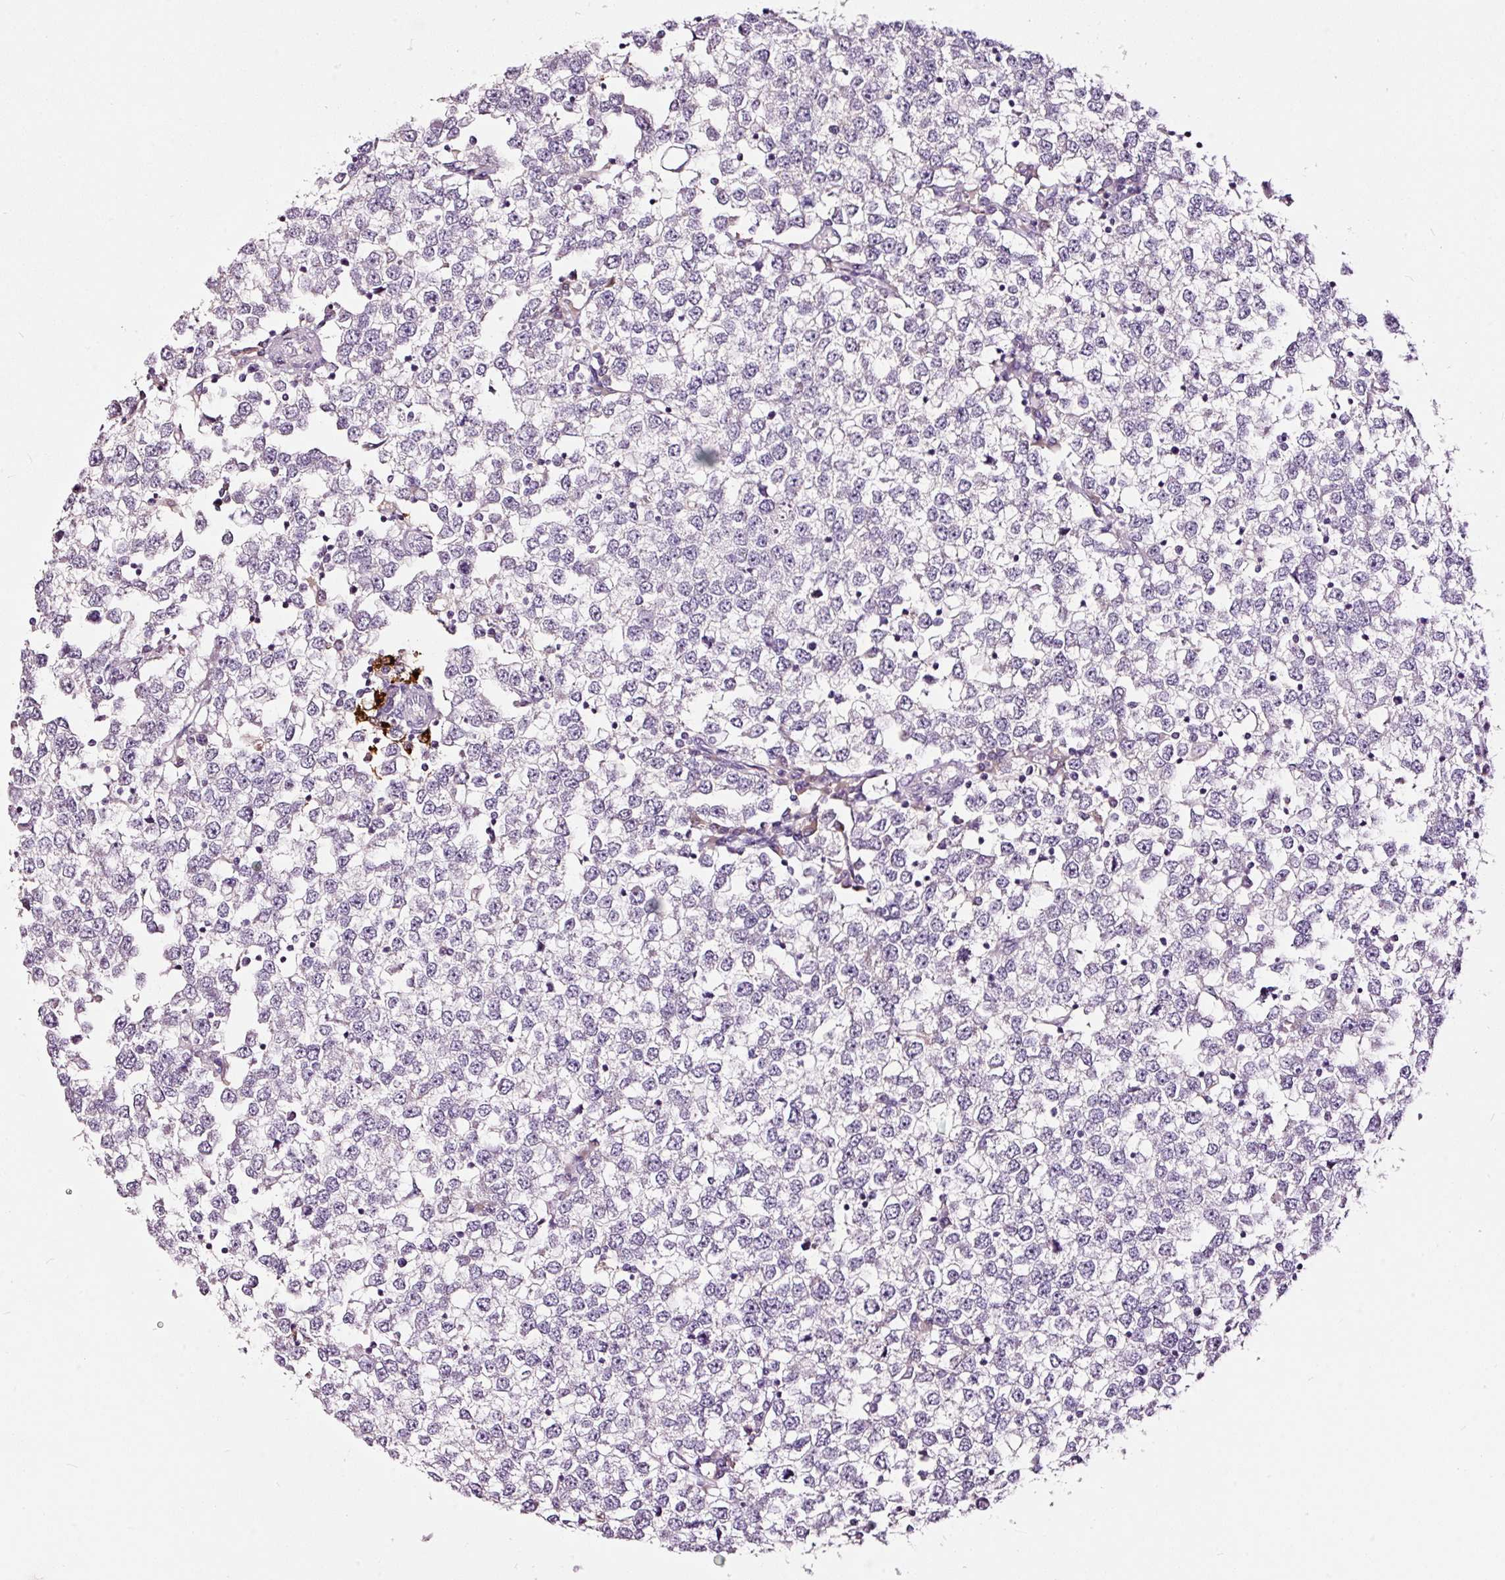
{"staining": {"intensity": "negative", "quantity": "none", "location": "none"}, "tissue": "testis cancer", "cell_type": "Tumor cells", "image_type": "cancer", "snomed": [{"axis": "morphology", "description": "Seminoma, NOS"}, {"axis": "topography", "description": "Testis"}], "caption": "This is a photomicrograph of immunohistochemistry (IHC) staining of testis cancer (seminoma), which shows no staining in tumor cells. The staining is performed using DAB brown chromogen with nuclei counter-stained in using hematoxylin.", "gene": "LAMP3", "patient": {"sex": "male", "age": 65}}